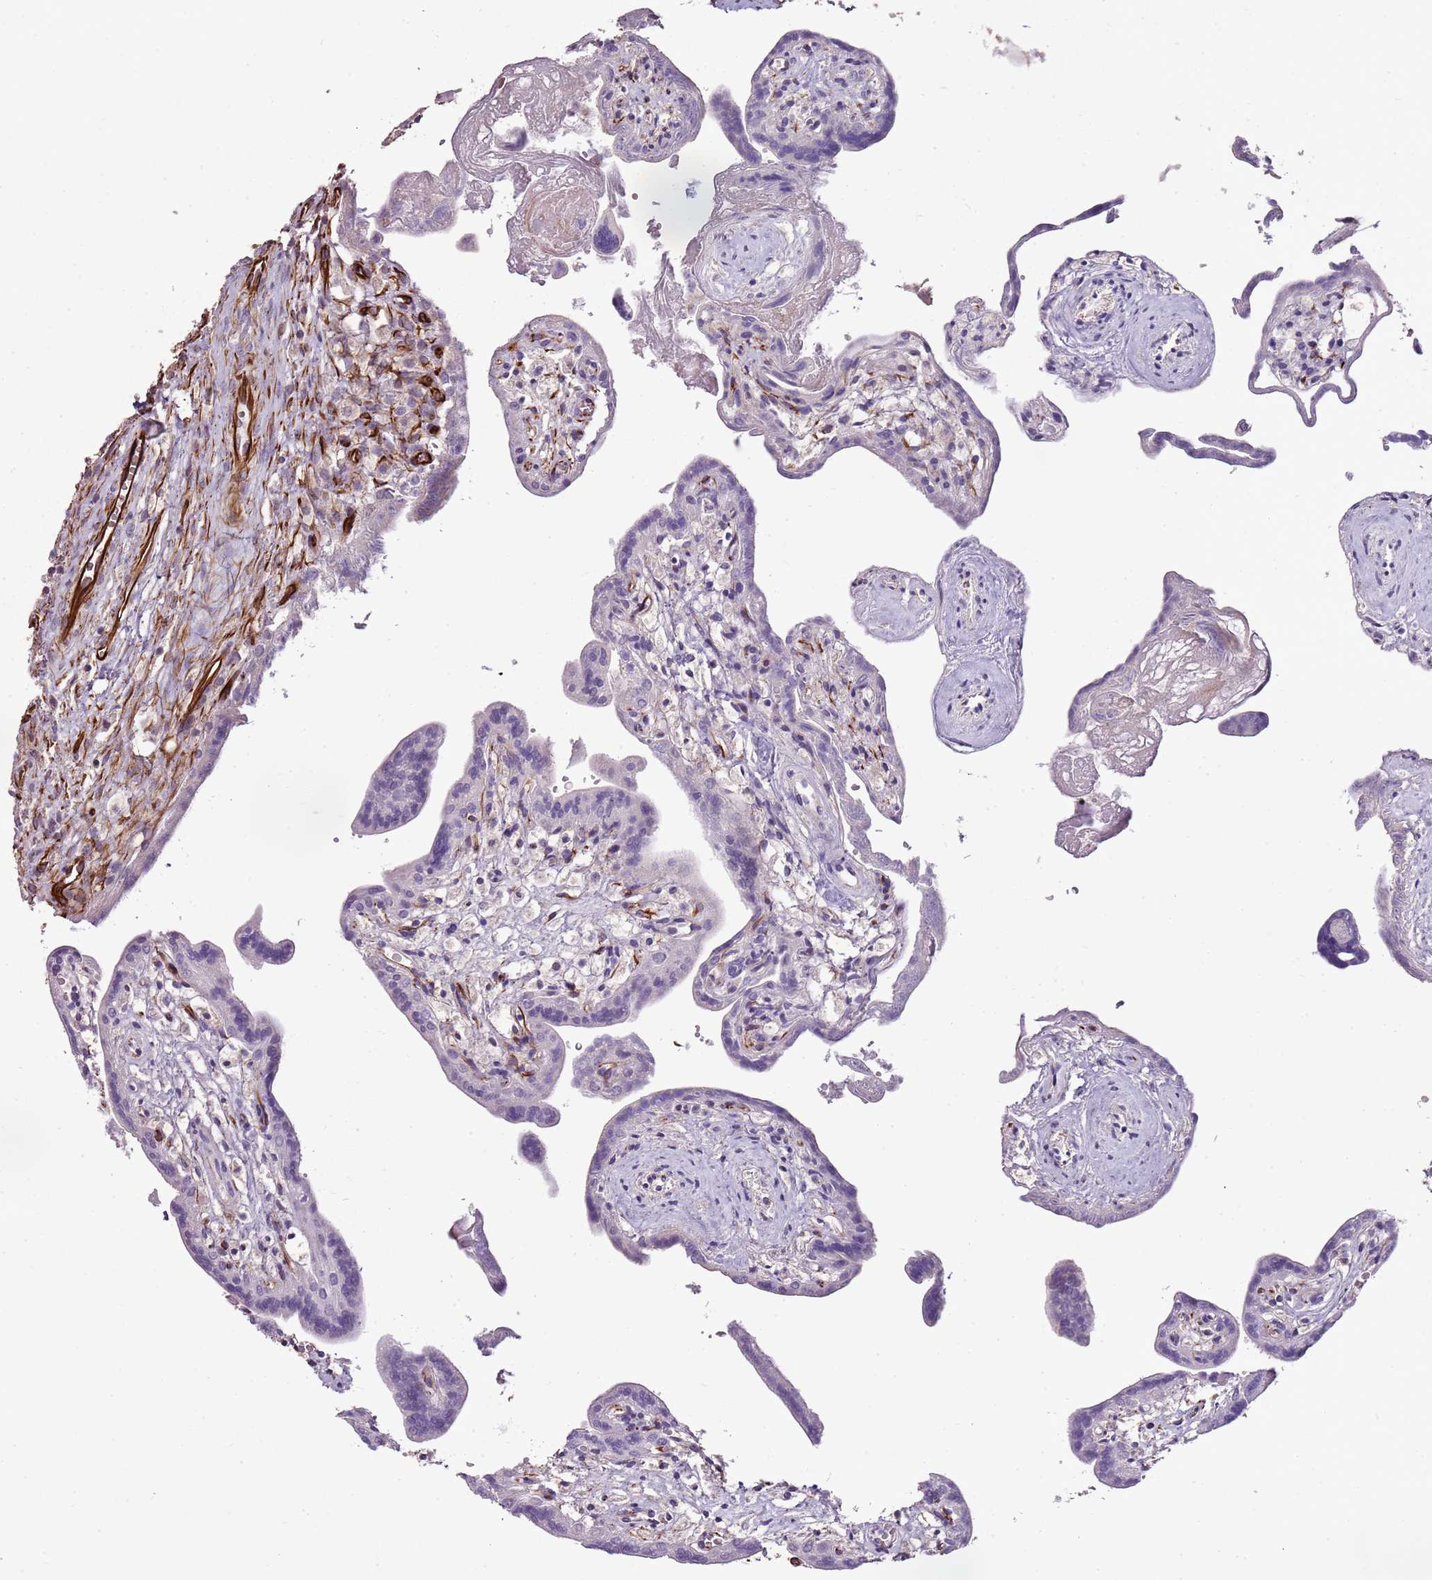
{"staining": {"intensity": "negative", "quantity": "none", "location": "none"}, "tissue": "placenta", "cell_type": "Trophoblastic cells", "image_type": "normal", "snomed": [{"axis": "morphology", "description": "Normal tissue, NOS"}, {"axis": "topography", "description": "Placenta"}], "caption": "An immunohistochemistry (IHC) photomicrograph of unremarkable placenta is shown. There is no staining in trophoblastic cells of placenta.", "gene": "ZNF786", "patient": {"sex": "female", "age": 37}}